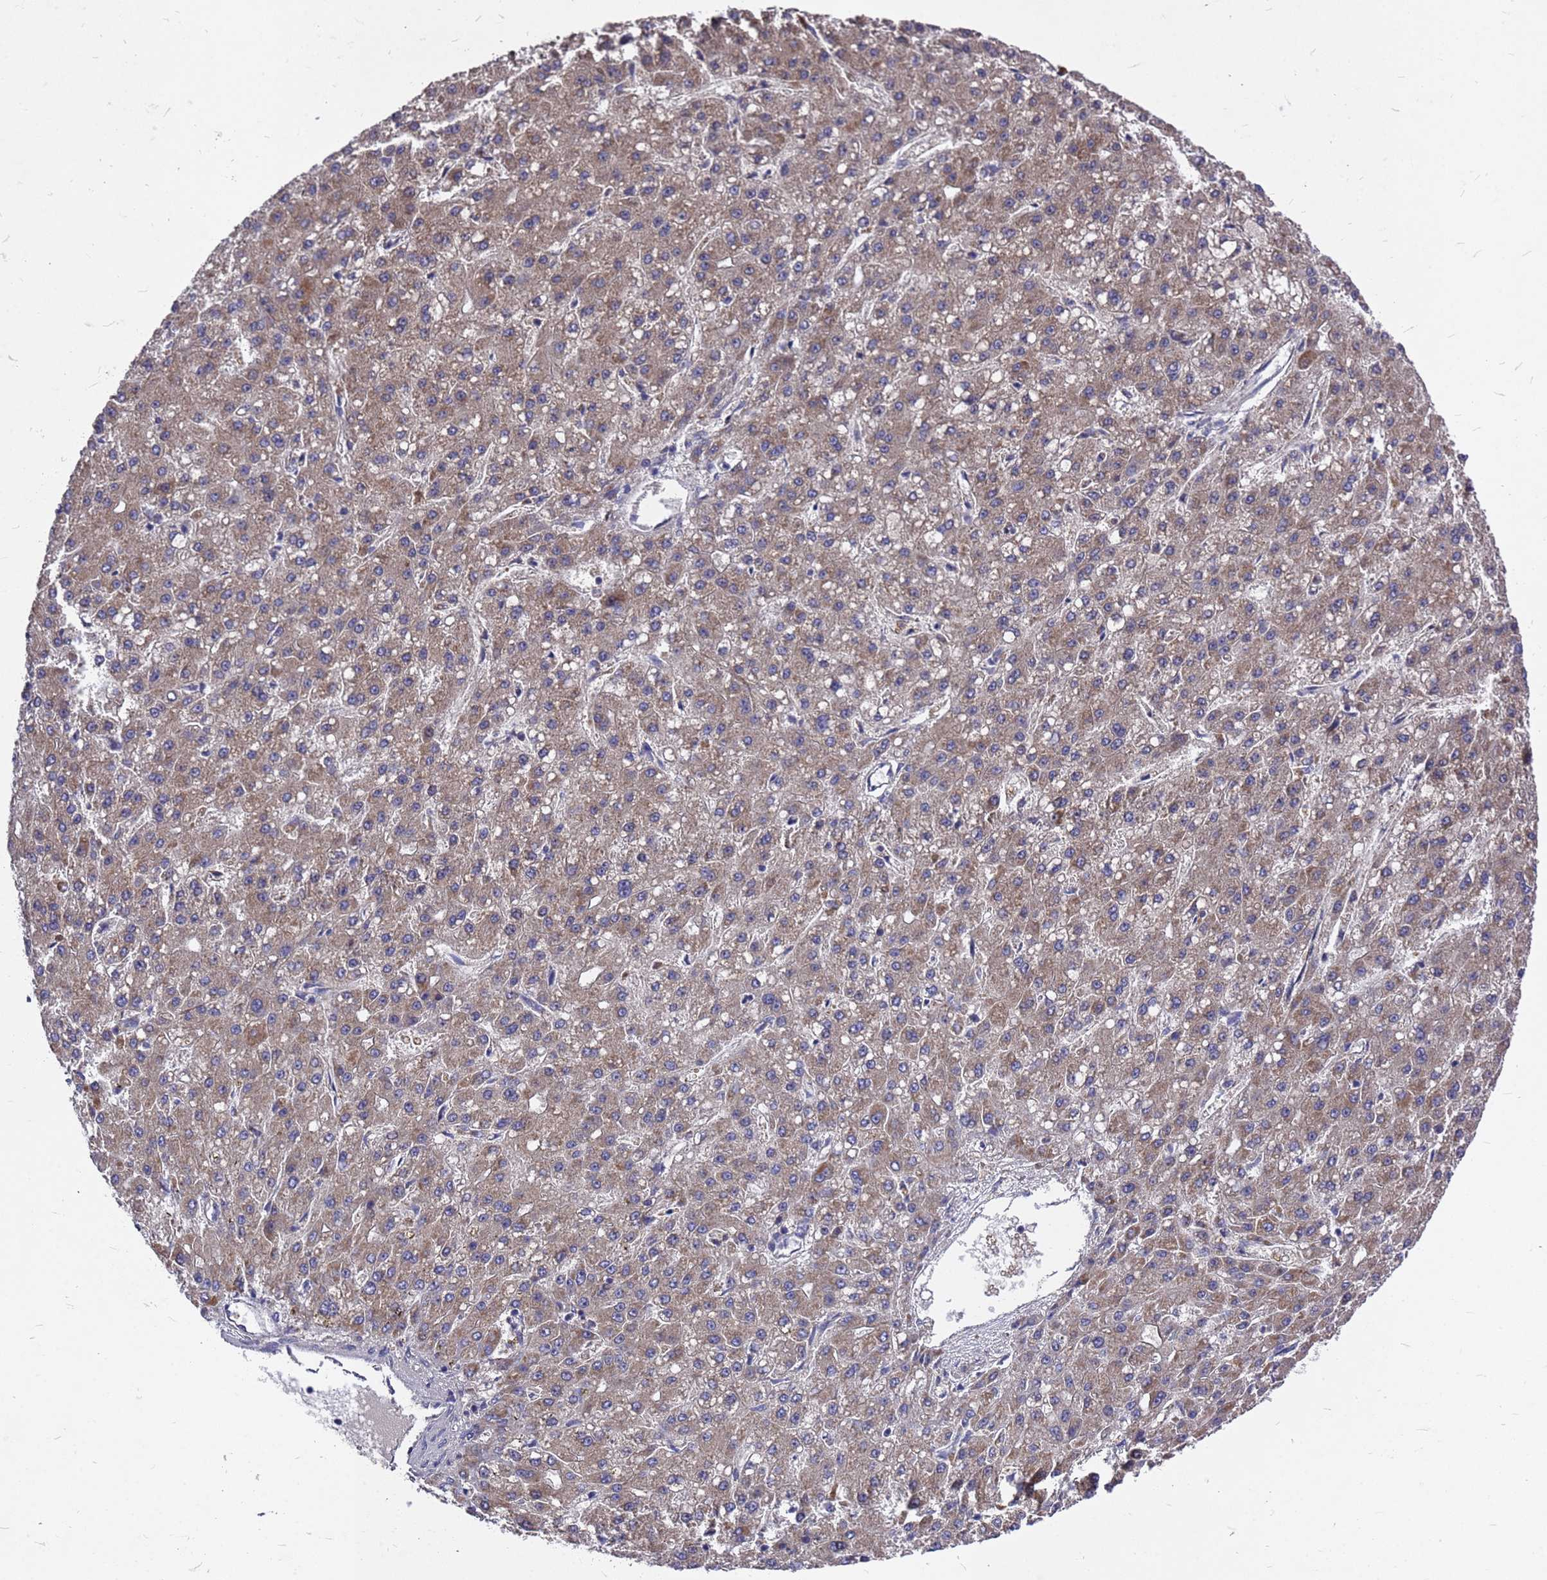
{"staining": {"intensity": "moderate", "quantity": ">75%", "location": "cytoplasmic/membranous"}, "tissue": "liver cancer", "cell_type": "Tumor cells", "image_type": "cancer", "snomed": [{"axis": "morphology", "description": "Carcinoma, Hepatocellular, NOS"}, {"axis": "topography", "description": "Liver"}], "caption": "Immunohistochemistry (IHC) (DAB (3,3'-diaminobenzidine)) staining of liver hepatocellular carcinoma displays moderate cytoplasmic/membranous protein staining in about >75% of tumor cells. Nuclei are stained in blue.", "gene": "ZNF717", "patient": {"sex": "male", "age": 67}}